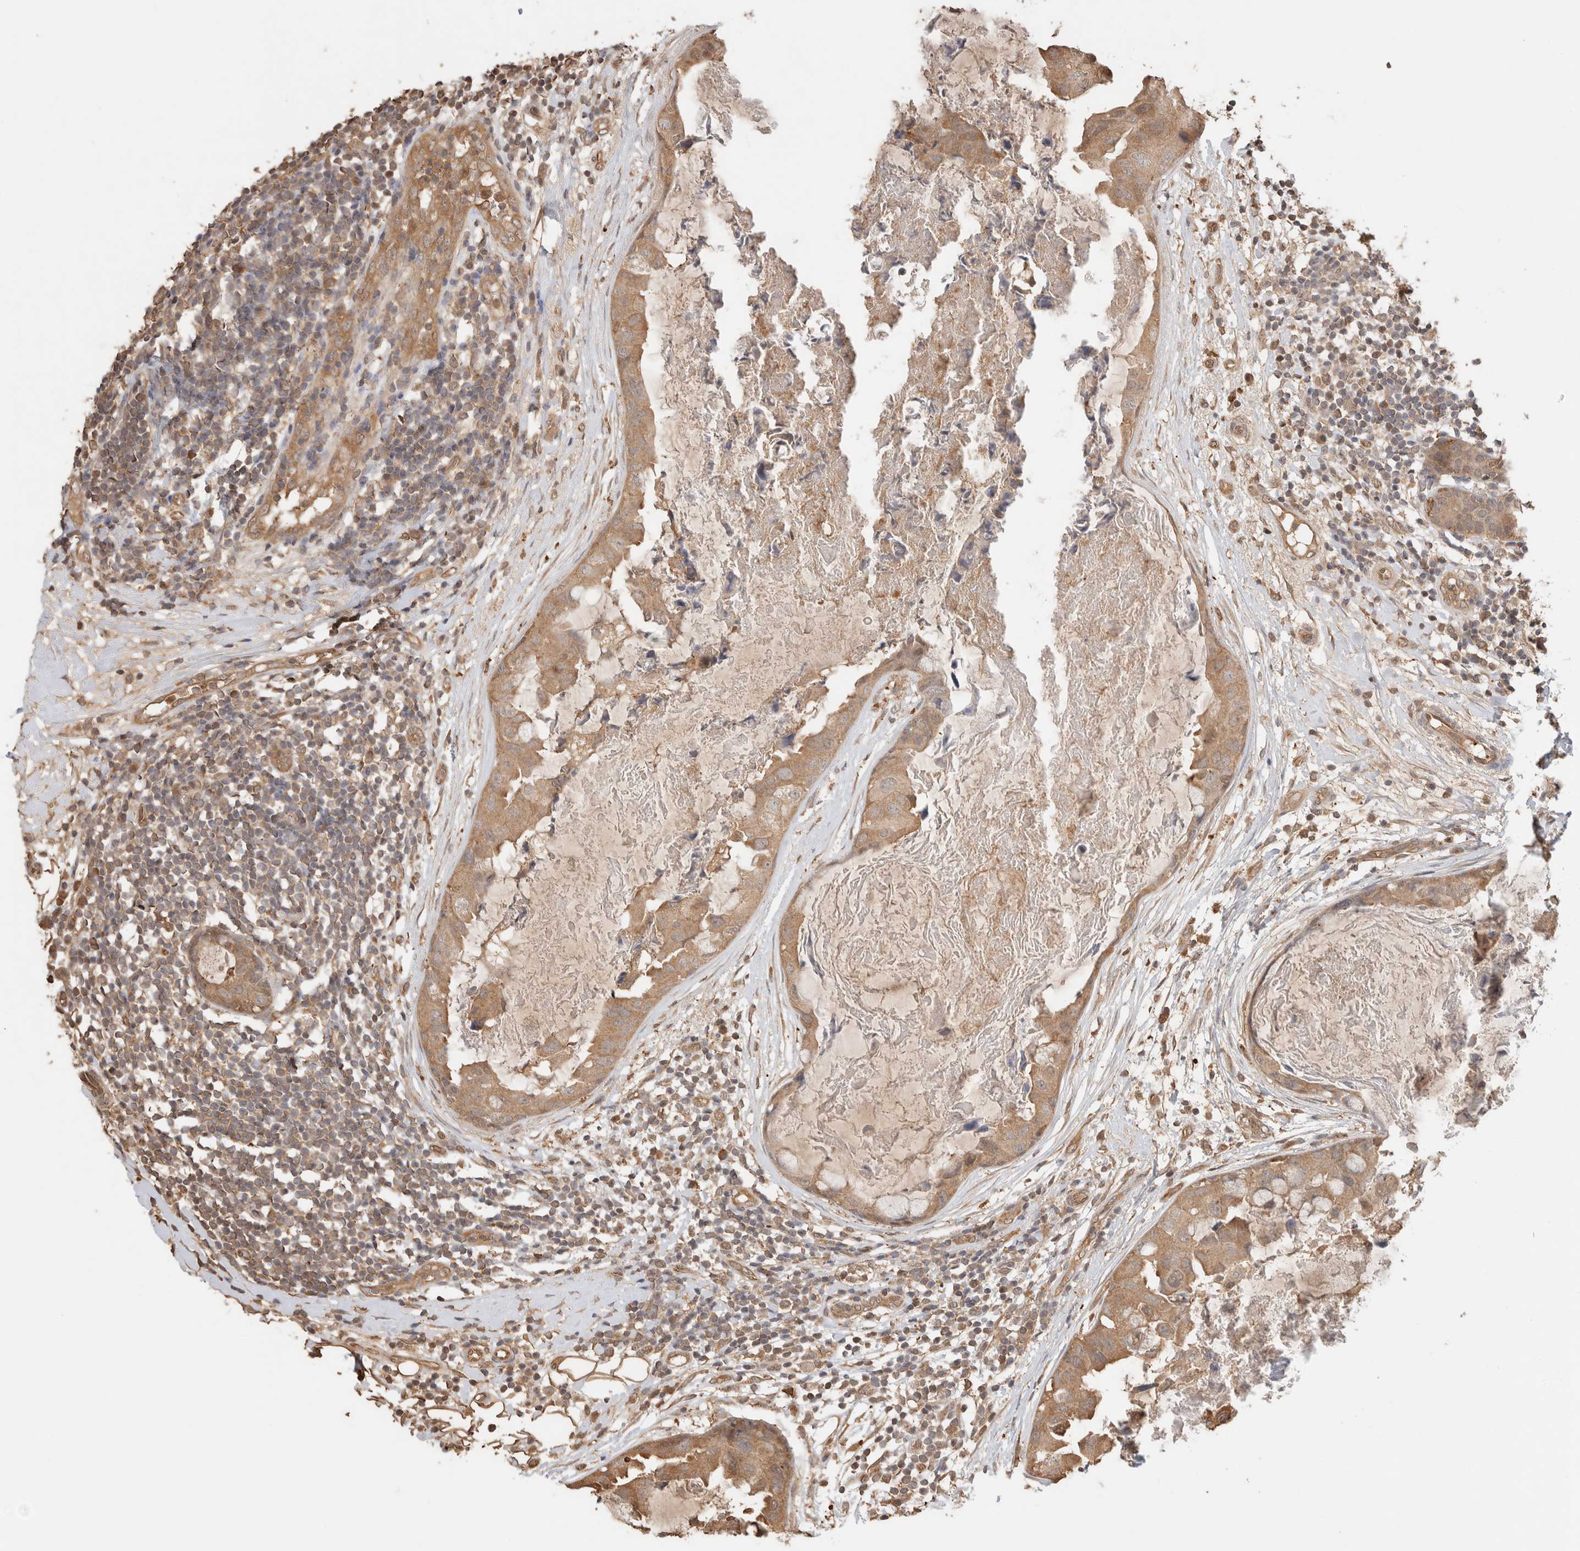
{"staining": {"intensity": "moderate", "quantity": ">75%", "location": "cytoplasmic/membranous"}, "tissue": "breast cancer", "cell_type": "Tumor cells", "image_type": "cancer", "snomed": [{"axis": "morphology", "description": "Duct carcinoma"}, {"axis": "topography", "description": "Breast"}], "caption": "Moderate cytoplasmic/membranous protein positivity is identified in approximately >75% of tumor cells in intraductal carcinoma (breast).", "gene": "YWHAH", "patient": {"sex": "female", "age": 40}}